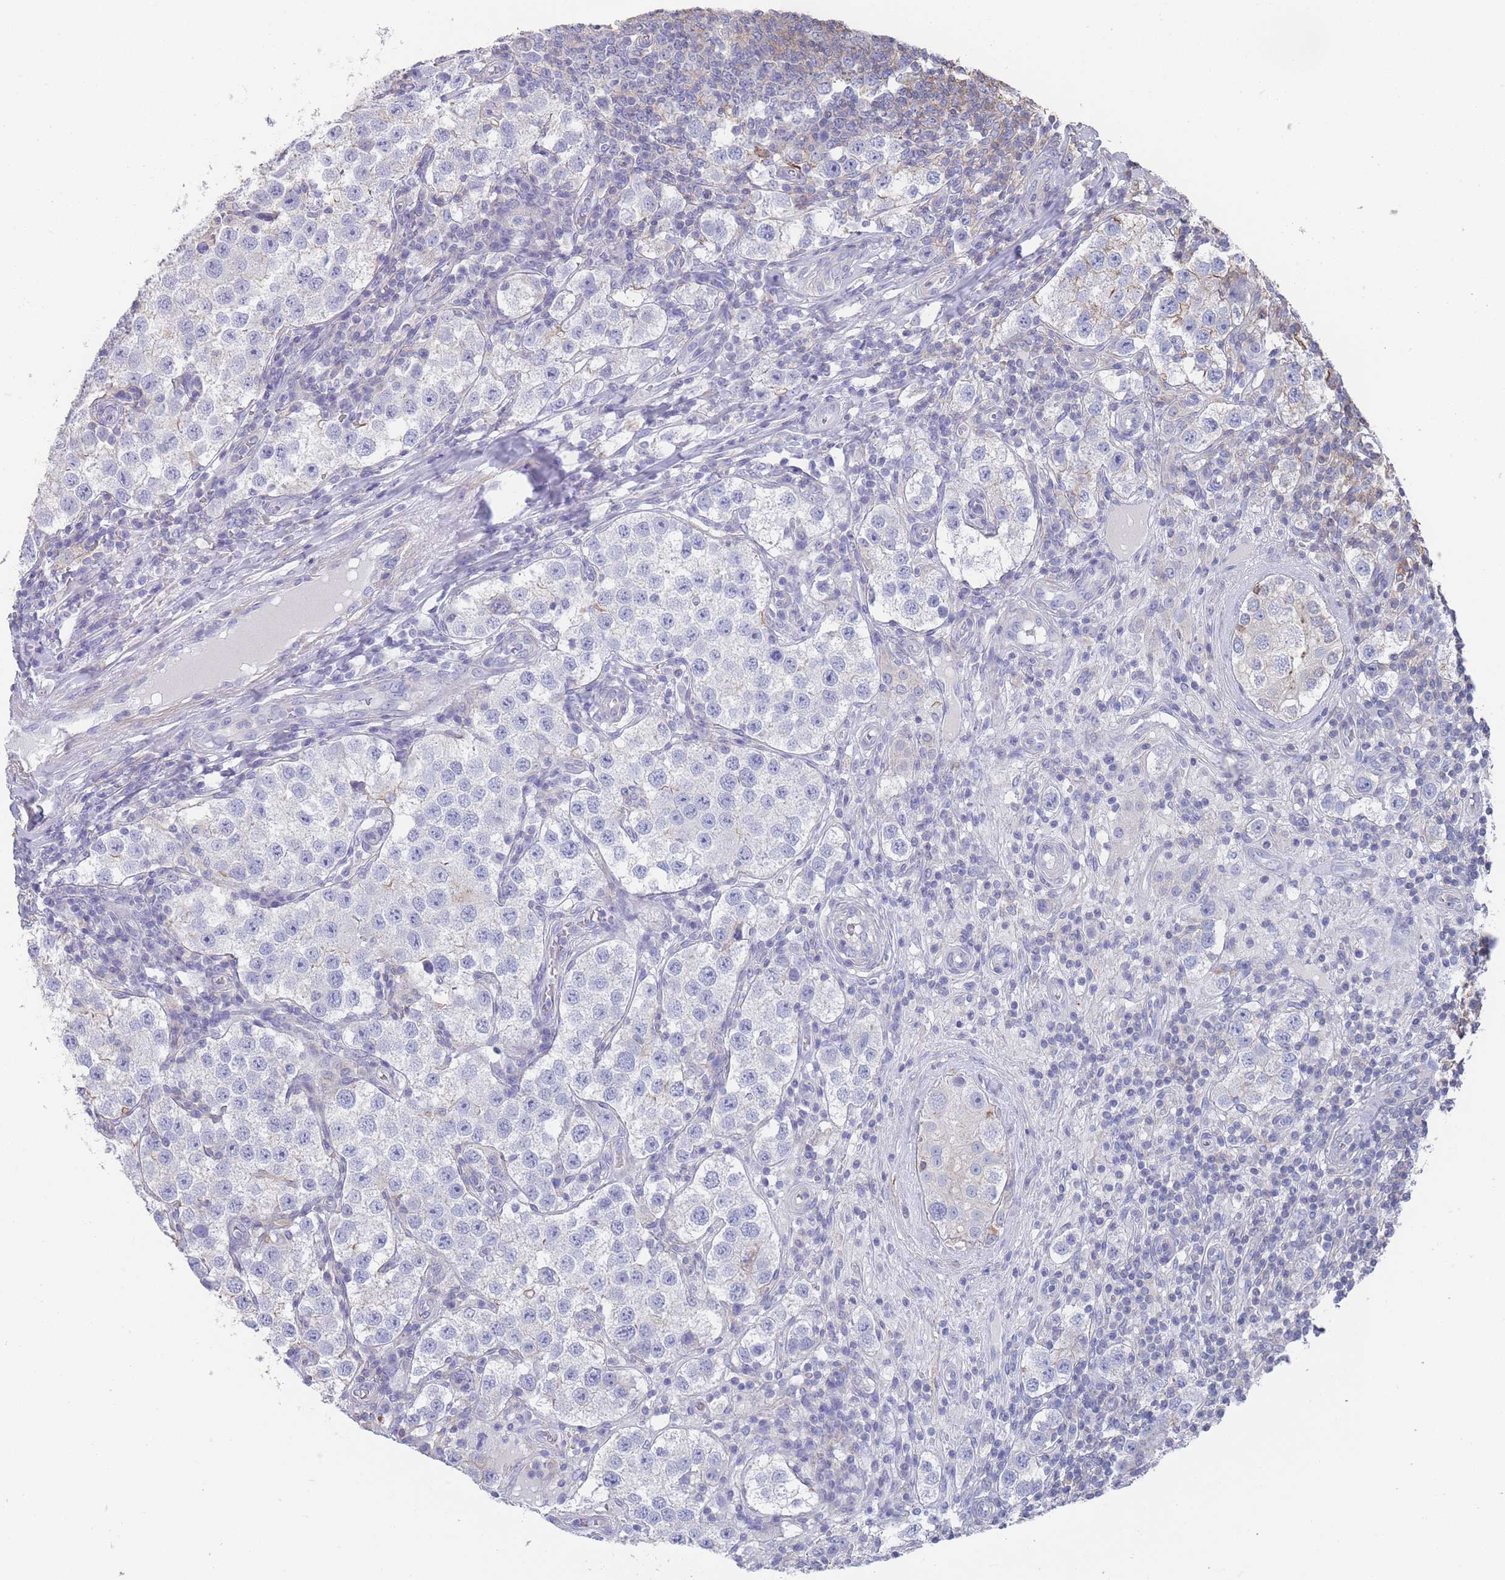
{"staining": {"intensity": "negative", "quantity": "none", "location": "none"}, "tissue": "testis cancer", "cell_type": "Tumor cells", "image_type": "cancer", "snomed": [{"axis": "morphology", "description": "Seminoma, NOS"}, {"axis": "topography", "description": "Testis"}], "caption": "The image exhibits no staining of tumor cells in testis cancer (seminoma).", "gene": "SCCPDH", "patient": {"sex": "male", "age": 37}}